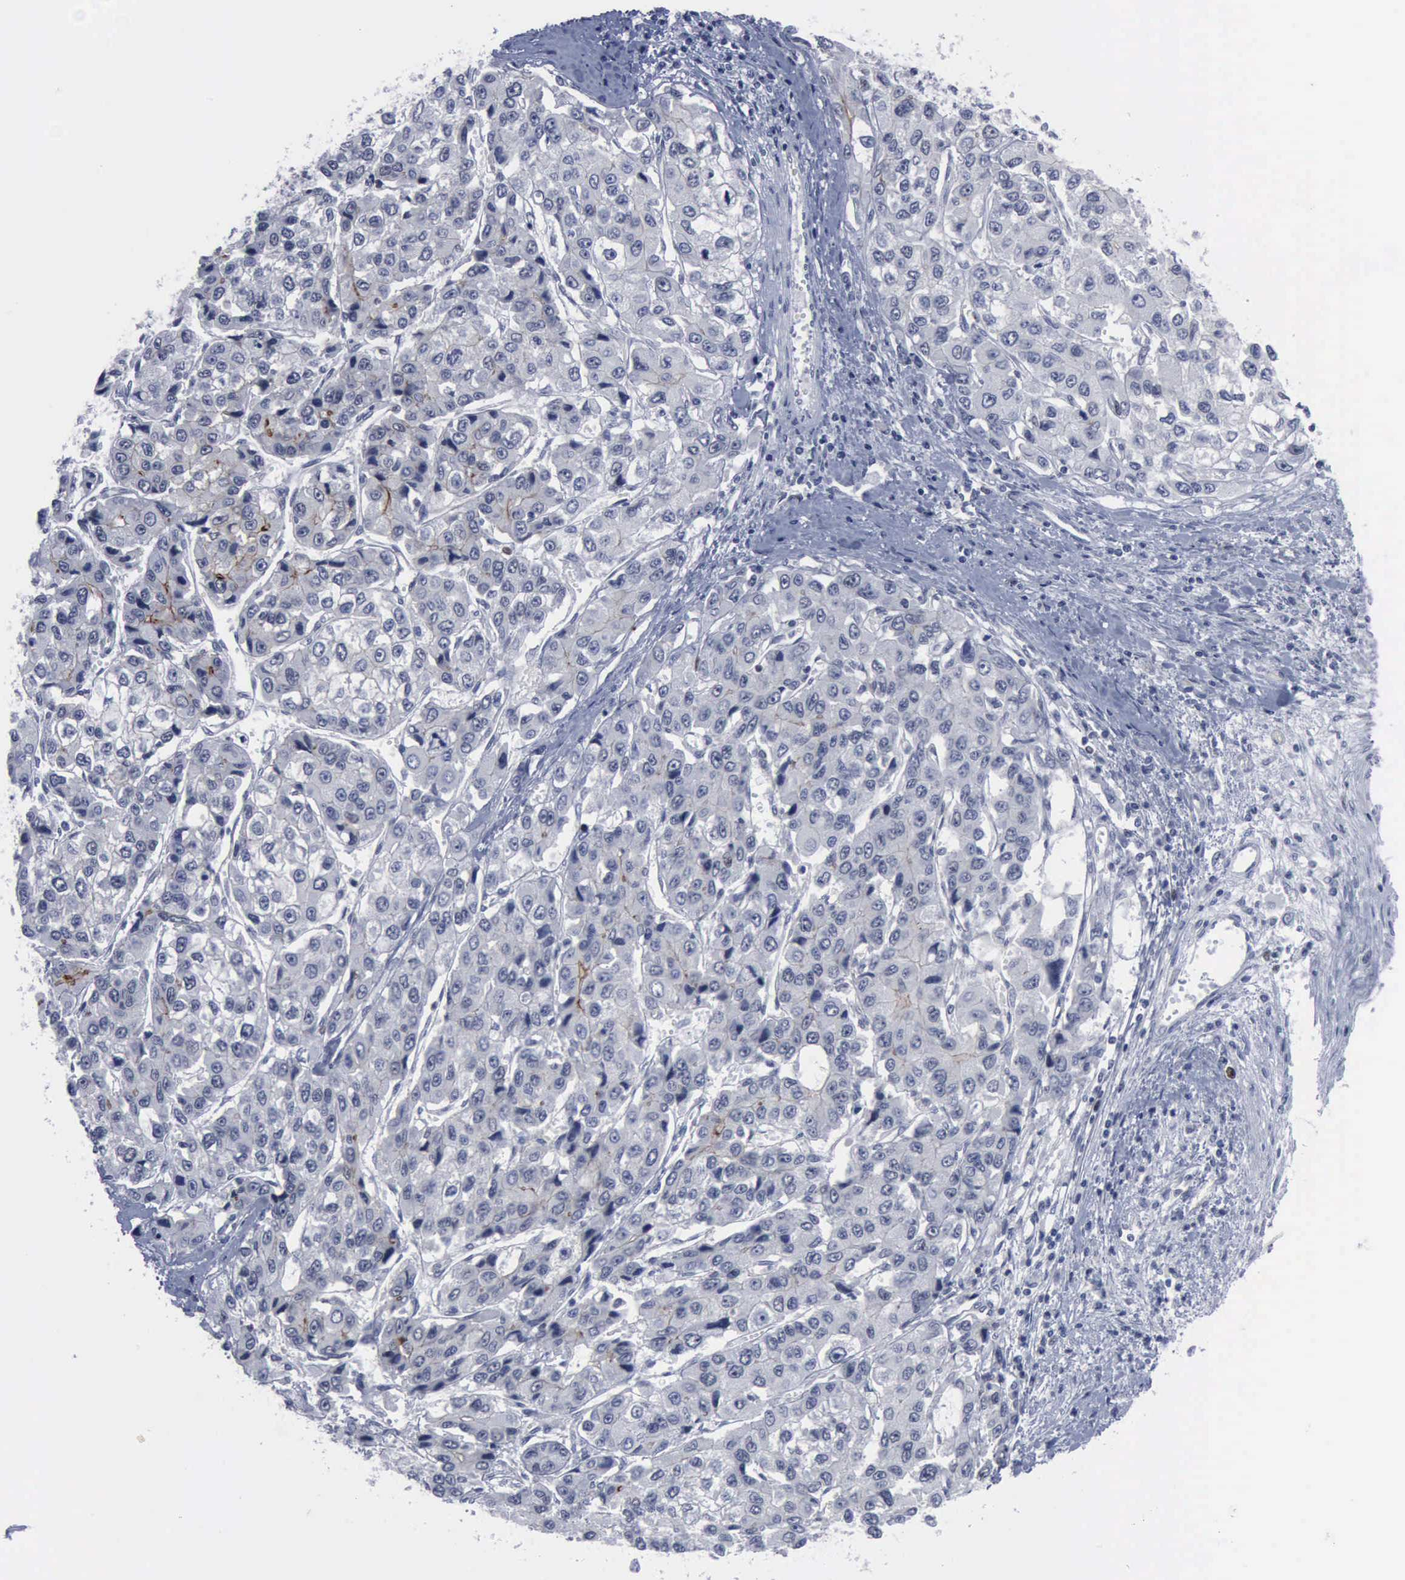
{"staining": {"intensity": "moderate", "quantity": "<25%", "location": "cytoplasmic/membranous"}, "tissue": "liver cancer", "cell_type": "Tumor cells", "image_type": "cancer", "snomed": [{"axis": "morphology", "description": "Carcinoma, Hepatocellular, NOS"}, {"axis": "topography", "description": "Liver"}], "caption": "High-power microscopy captured an IHC micrograph of liver hepatocellular carcinoma, revealing moderate cytoplasmic/membranous expression in approximately <25% of tumor cells.", "gene": "MCM5", "patient": {"sex": "female", "age": 66}}